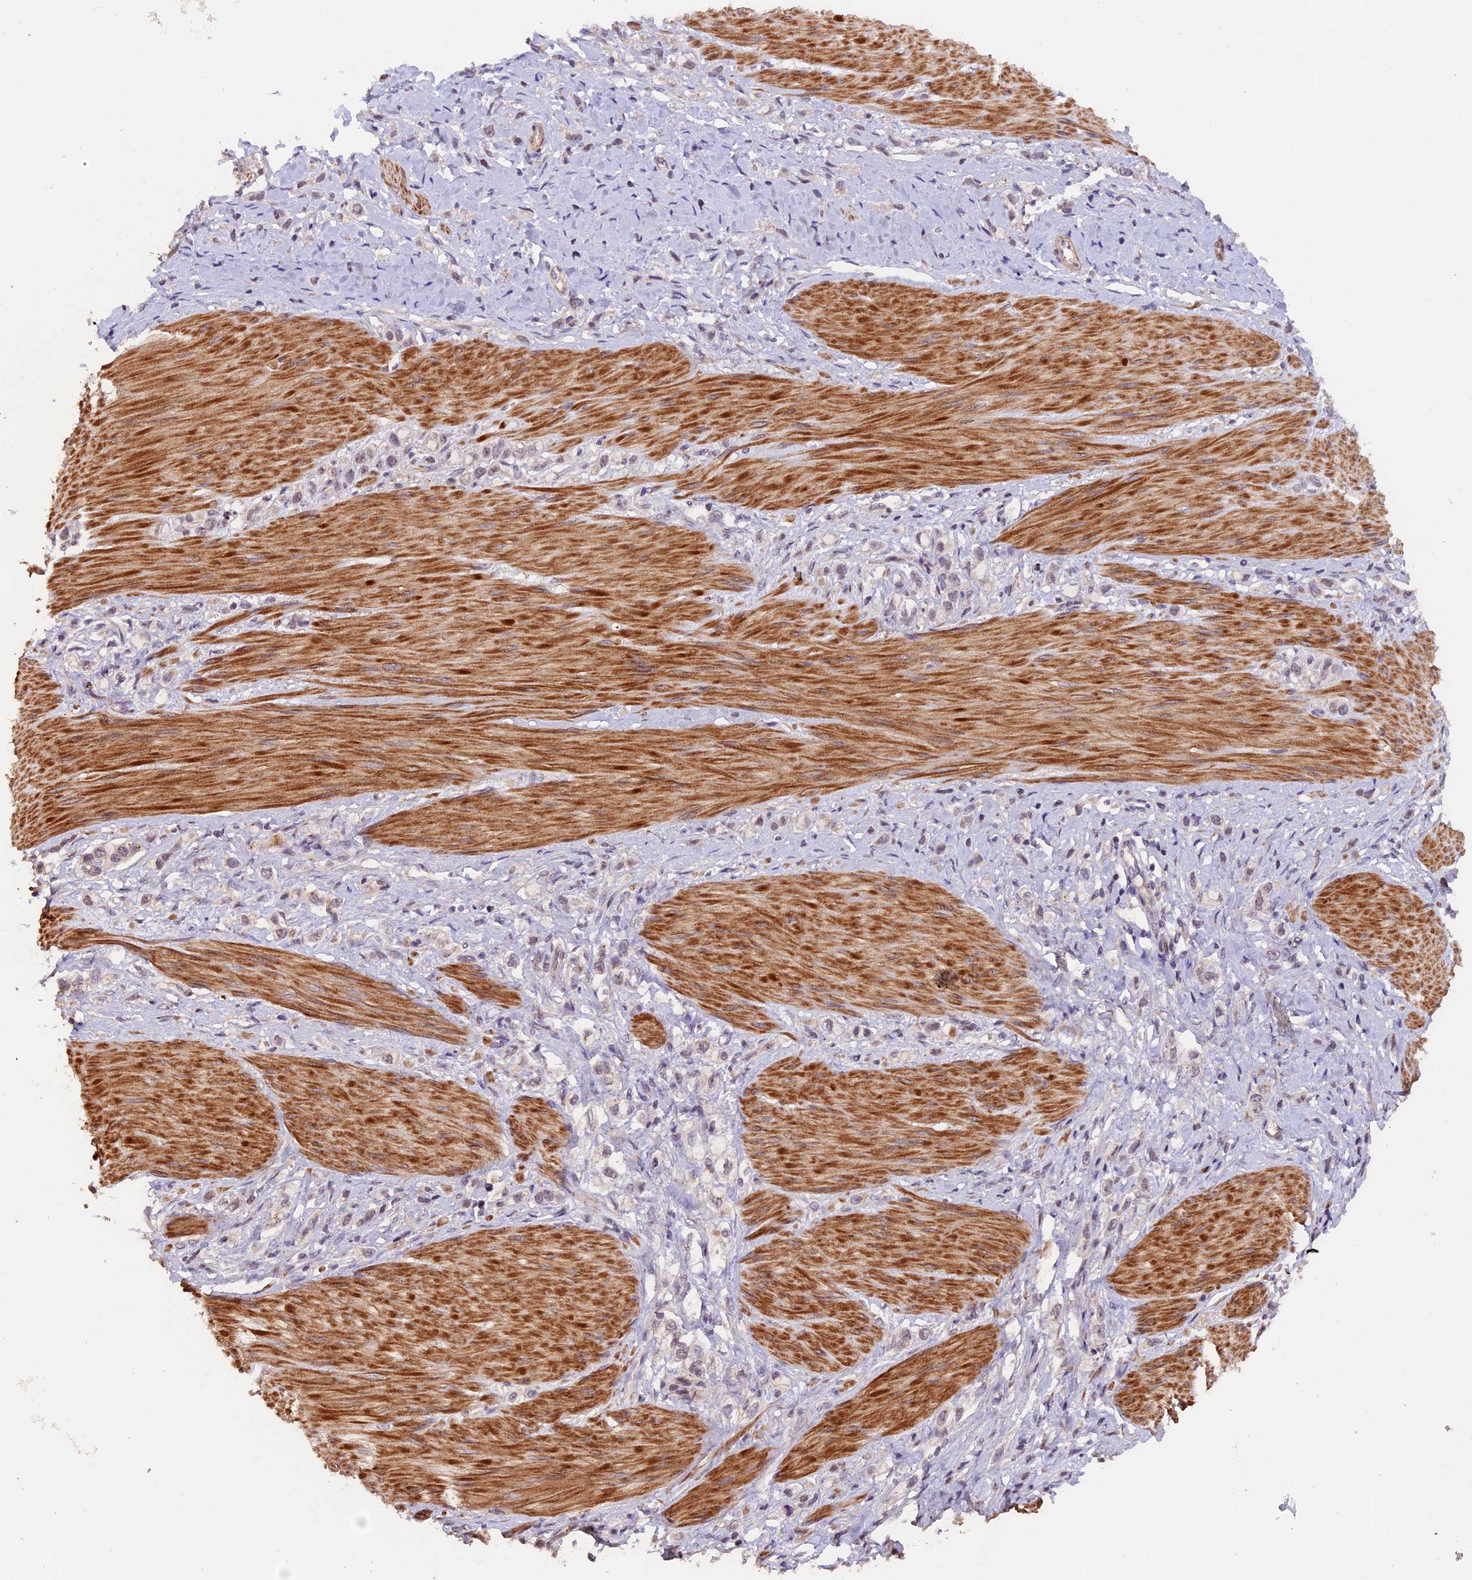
{"staining": {"intensity": "negative", "quantity": "none", "location": "none"}, "tissue": "stomach cancer", "cell_type": "Tumor cells", "image_type": "cancer", "snomed": [{"axis": "morphology", "description": "Adenocarcinoma, NOS"}, {"axis": "topography", "description": "Stomach"}], "caption": "Immunohistochemistry (IHC) of adenocarcinoma (stomach) shows no expression in tumor cells.", "gene": "GNB5", "patient": {"sex": "female", "age": 65}}